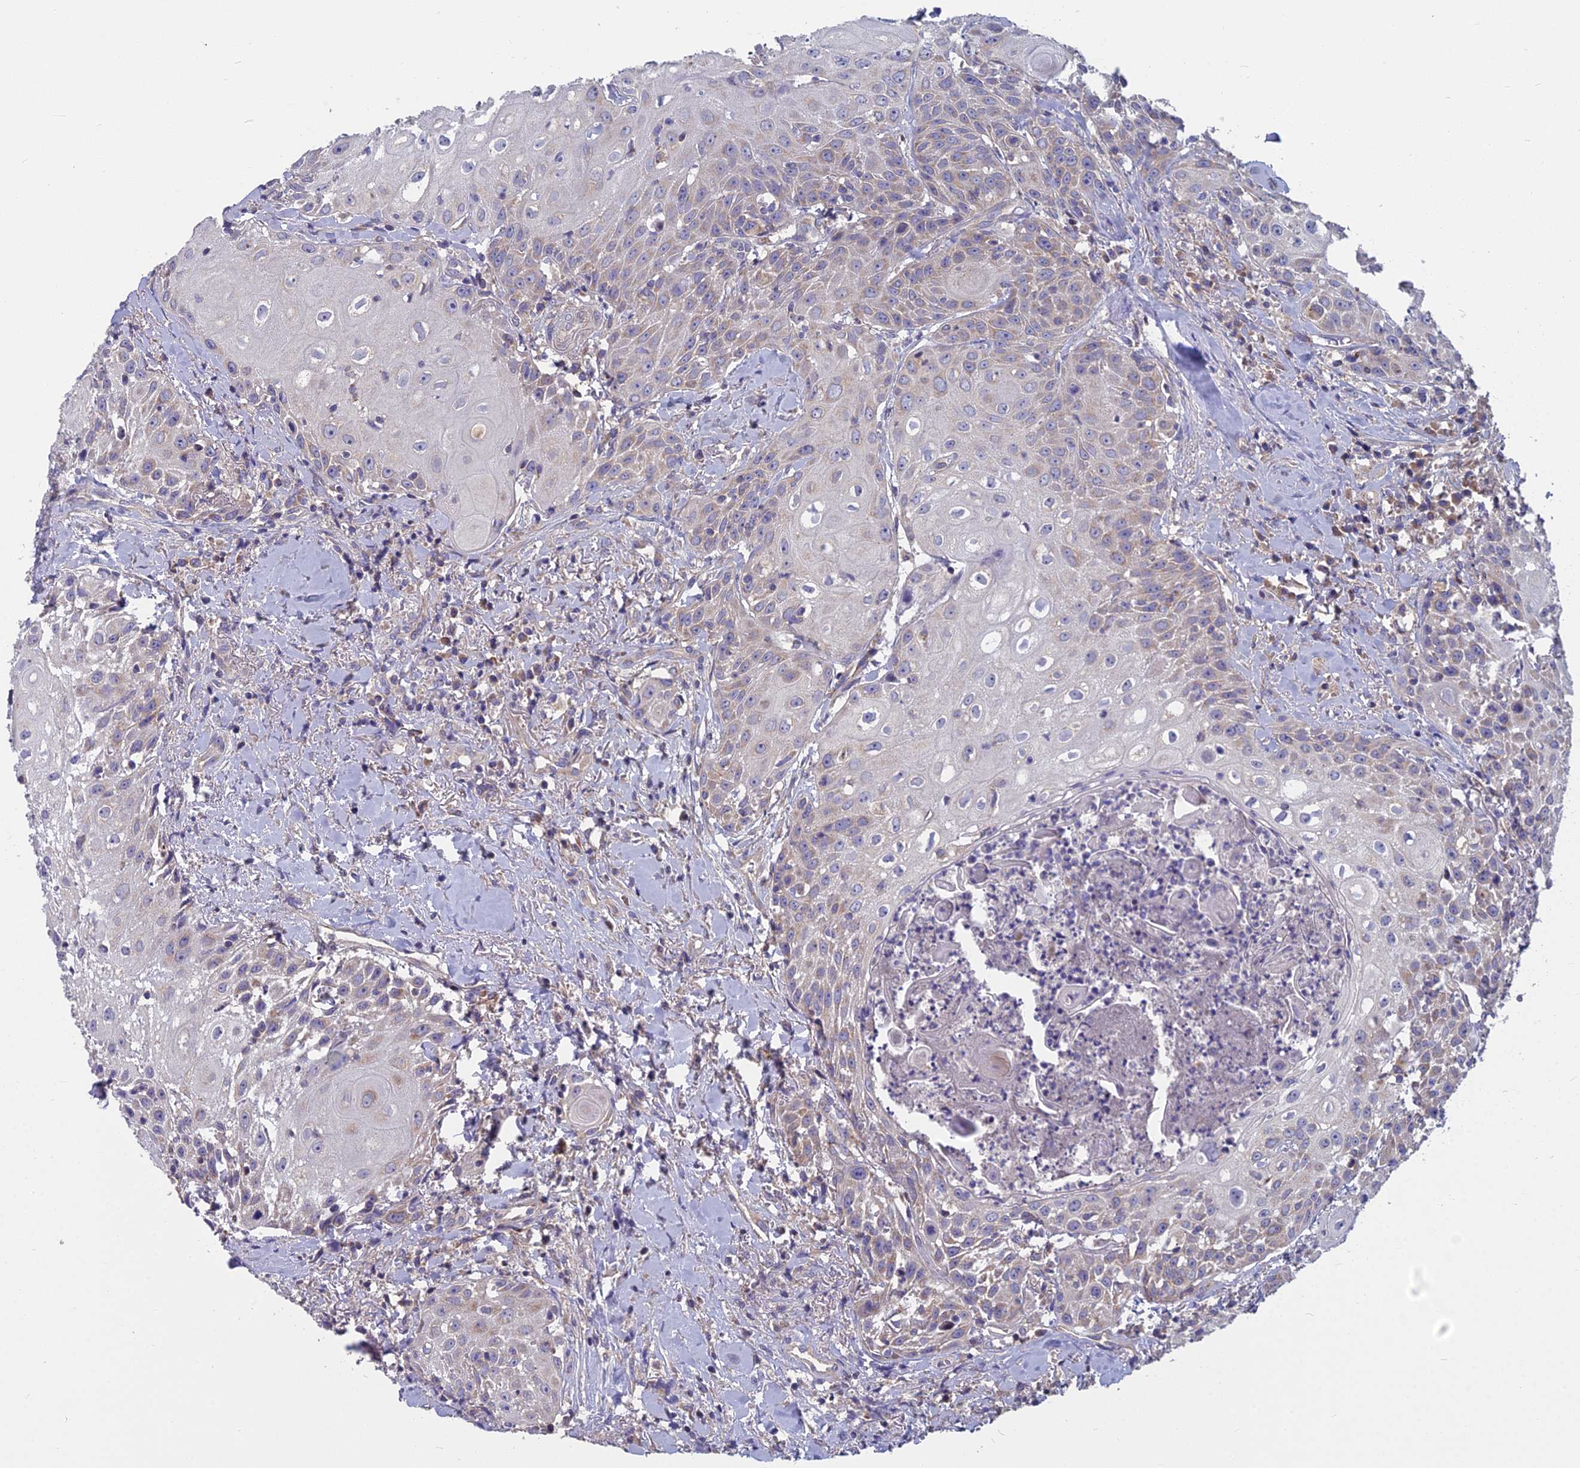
{"staining": {"intensity": "weak", "quantity": "<25%", "location": "cytoplasmic/membranous"}, "tissue": "head and neck cancer", "cell_type": "Tumor cells", "image_type": "cancer", "snomed": [{"axis": "morphology", "description": "Squamous cell carcinoma, NOS"}, {"axis": "topography", "description": "Oral tissue"}, {"axis": "topography", "description": "Head-Neck"}], "caption": "DAB immunohistochemical staining of human head and neck cancer exhibits no significant expression in tumor cells. (DAB immunohistochemistry (IHC) visualized using brightfield microscopy, high magnification).", "gene": "COX20", "patient": {"sex": "female", "age": 82}}